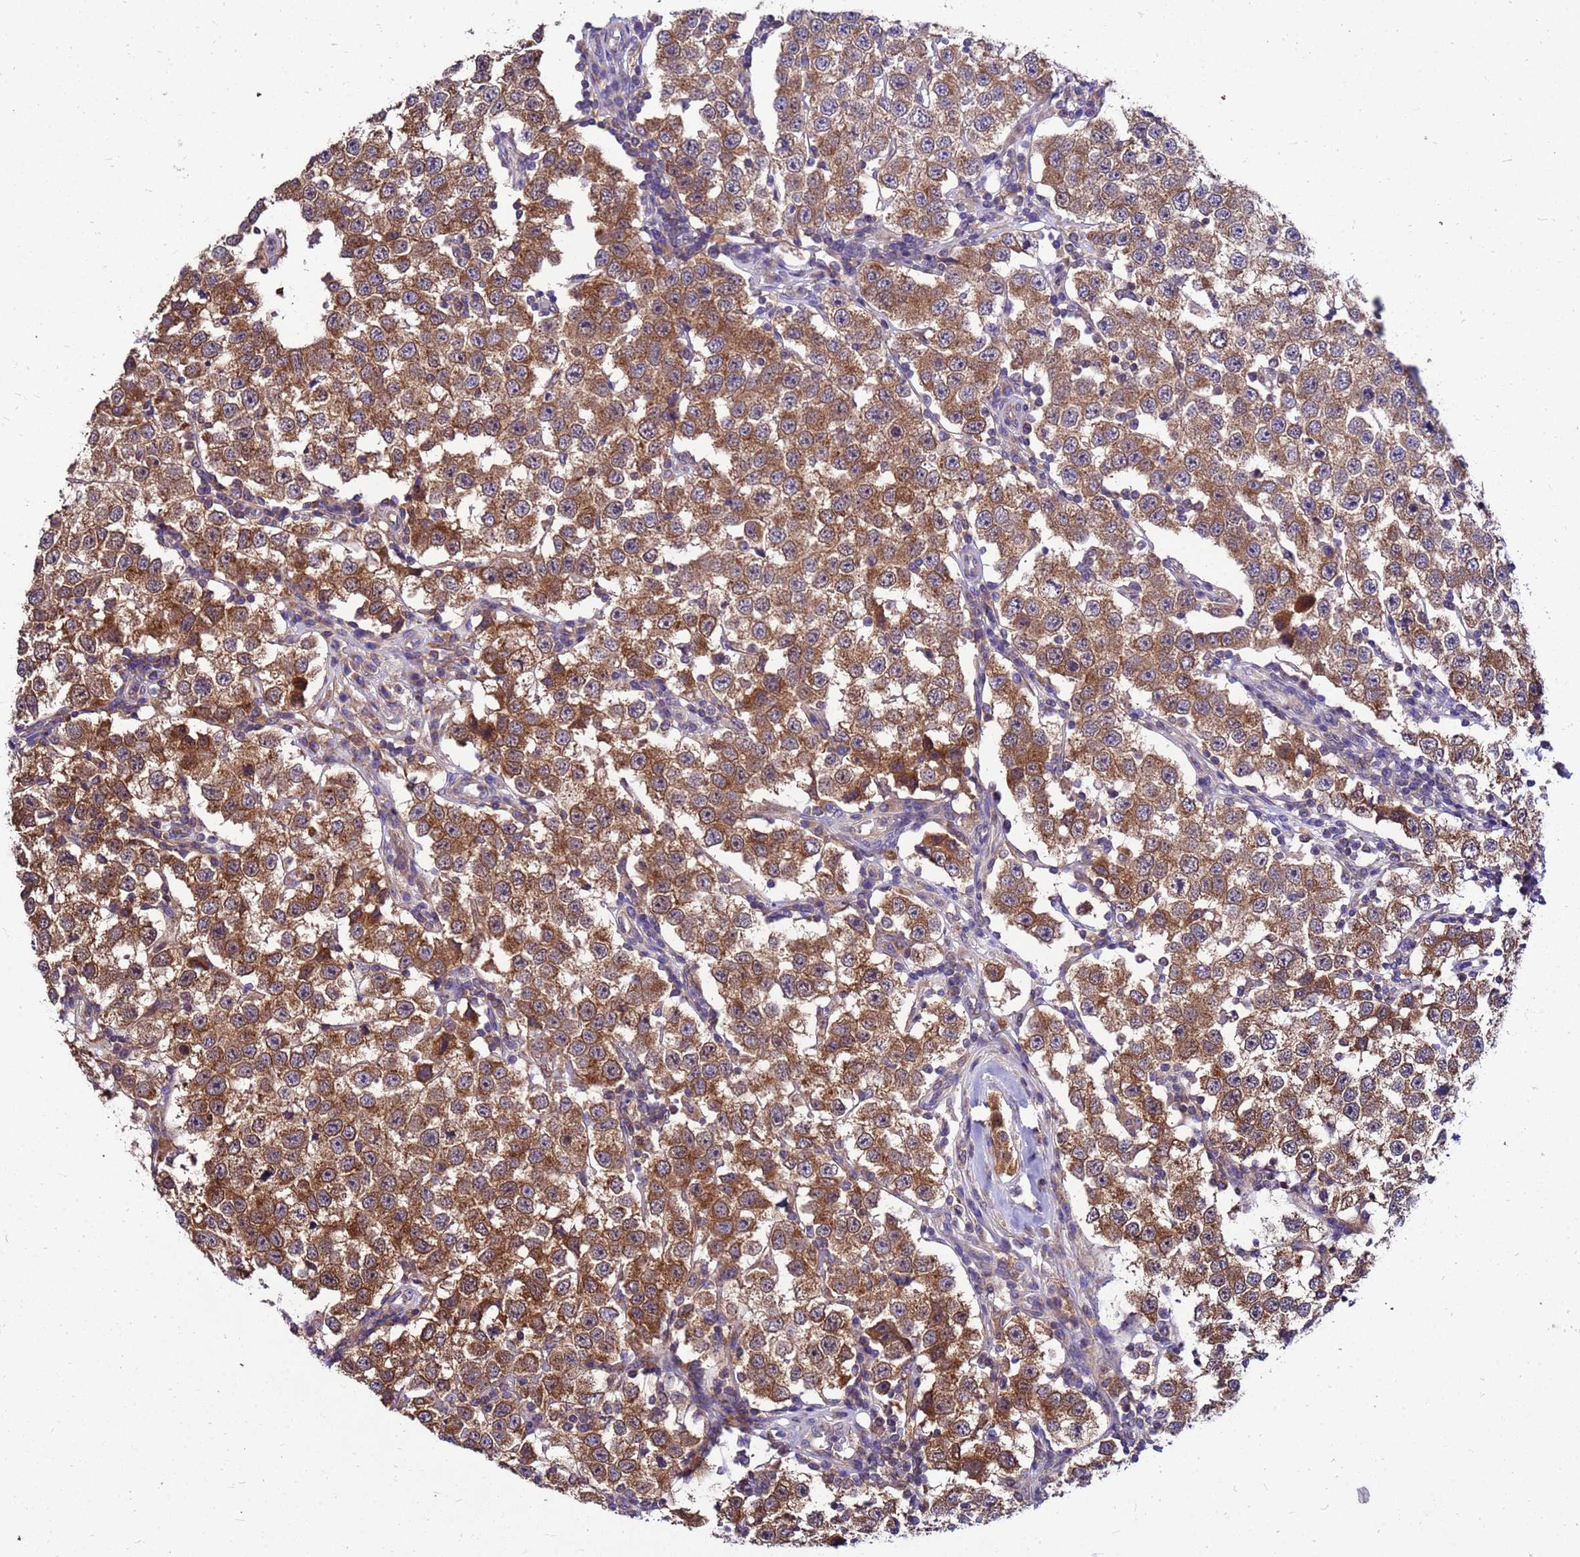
{"staining": {"intensity": "moderate", "quantity": ">75%", "location": "cytoplasmic/membranous"}, "tissue": "testis cancer", "cell_type": "Tumor cells", "image_type": "cancer", "snomed": [{"axis": "morphology", "description": "Seminoma, NOS"}, {"axis": "topography", "description": "Testis"}], "caption": "Tumor cells reveal medium levels of moderate cytoplasmic/membranous staining in about >75% of cells in human testis seminoma.", "gene": "GET3", "patient": {"sex": "male", "age": 34}}